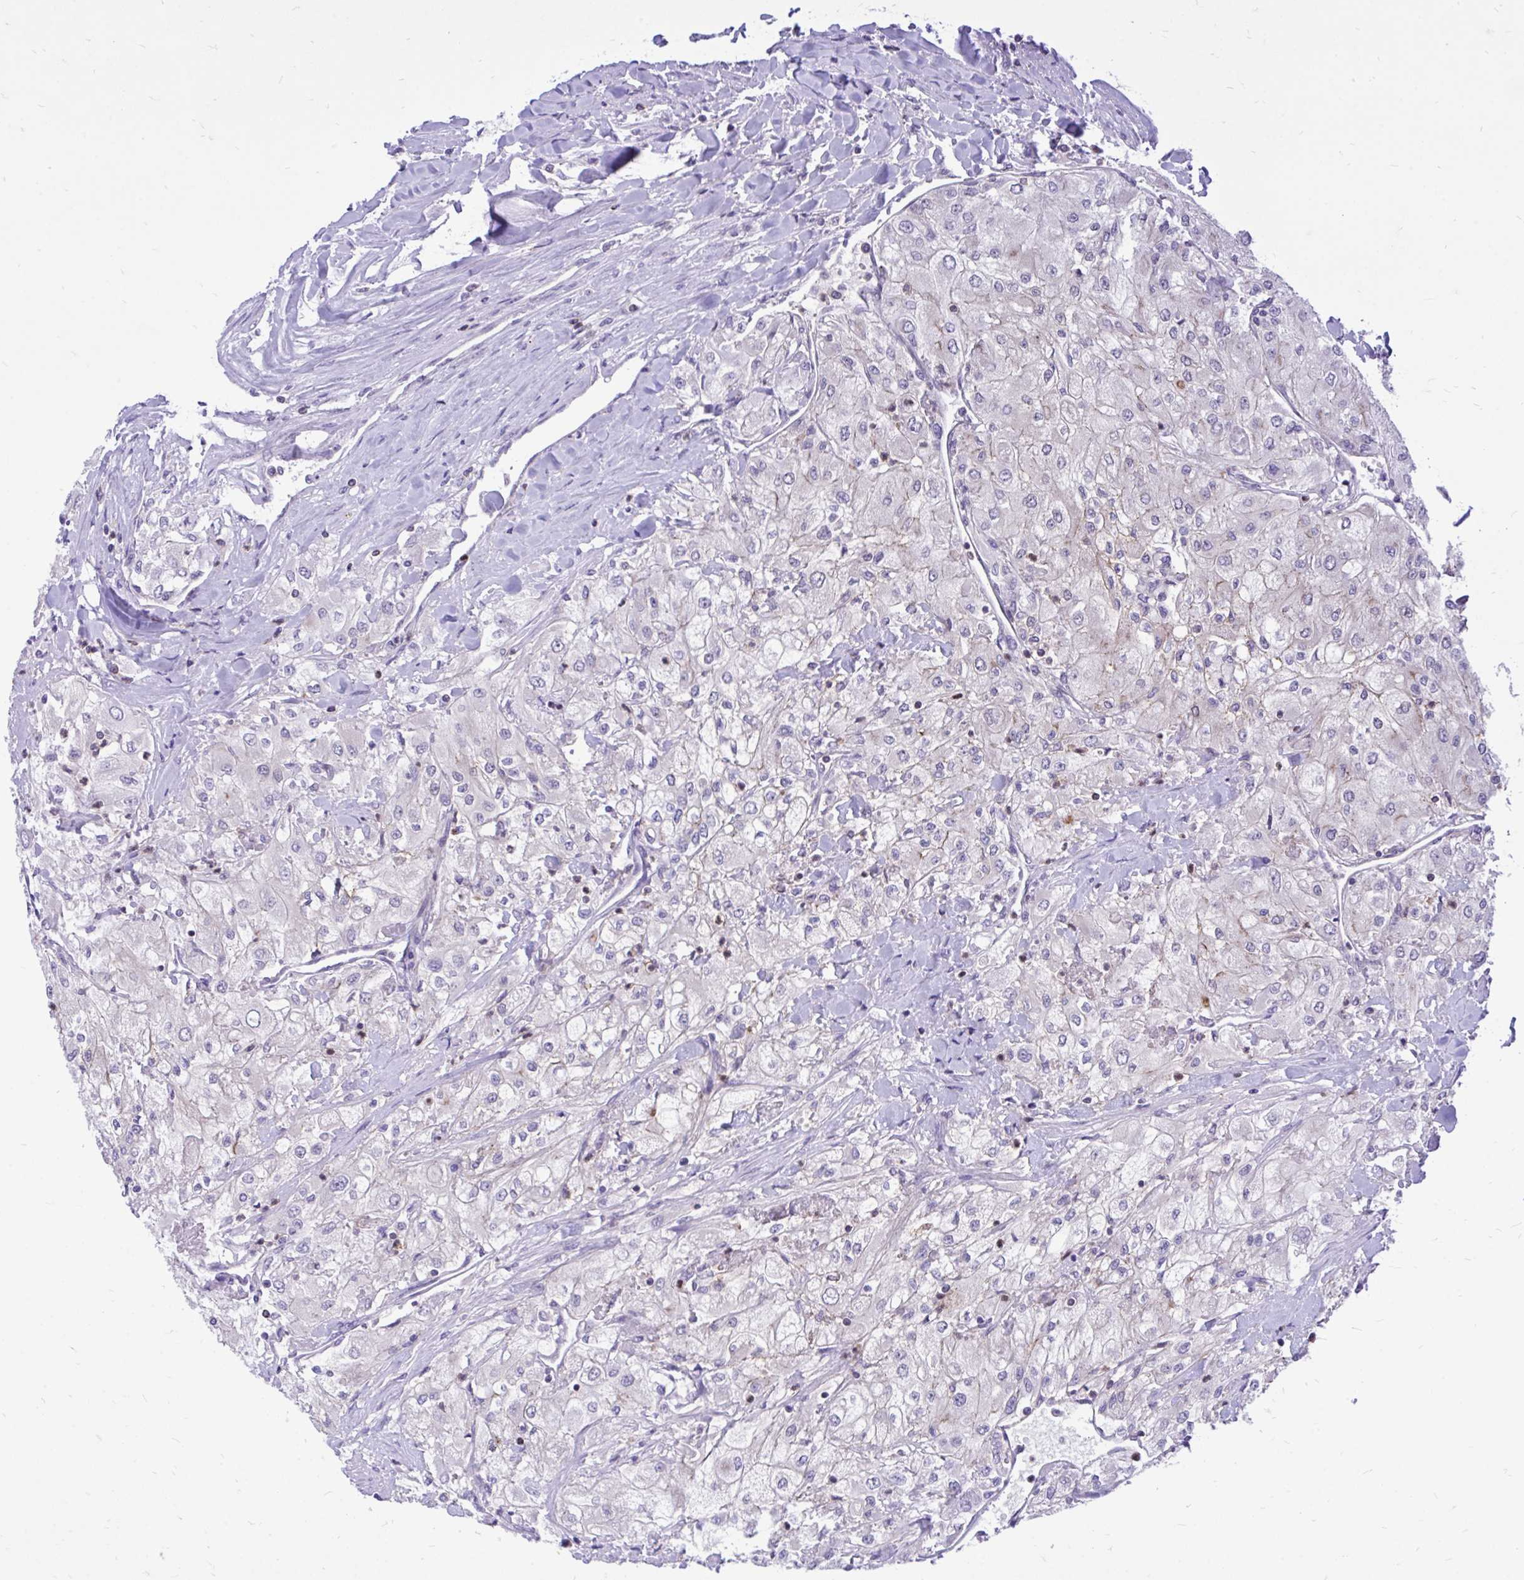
{"staining": {"intensity": "negative", "quantity": "none", "location": "none"}, "tissue": "renal cancer", "cell_type": "Tumor cells", "image_type": "cancer", "snomed": [{"axis": "morphology", "description": "Adenocarcinoma, NOS"}, {"axis": "topography", "description": "Kidney"}], "caption": "Histopathology image shows no protein expression in tumor cells of renal cancer (adenocarcinoma) tissue.", "gene": "CXCL8", "patient": {"sex": "male", "age": 80}}